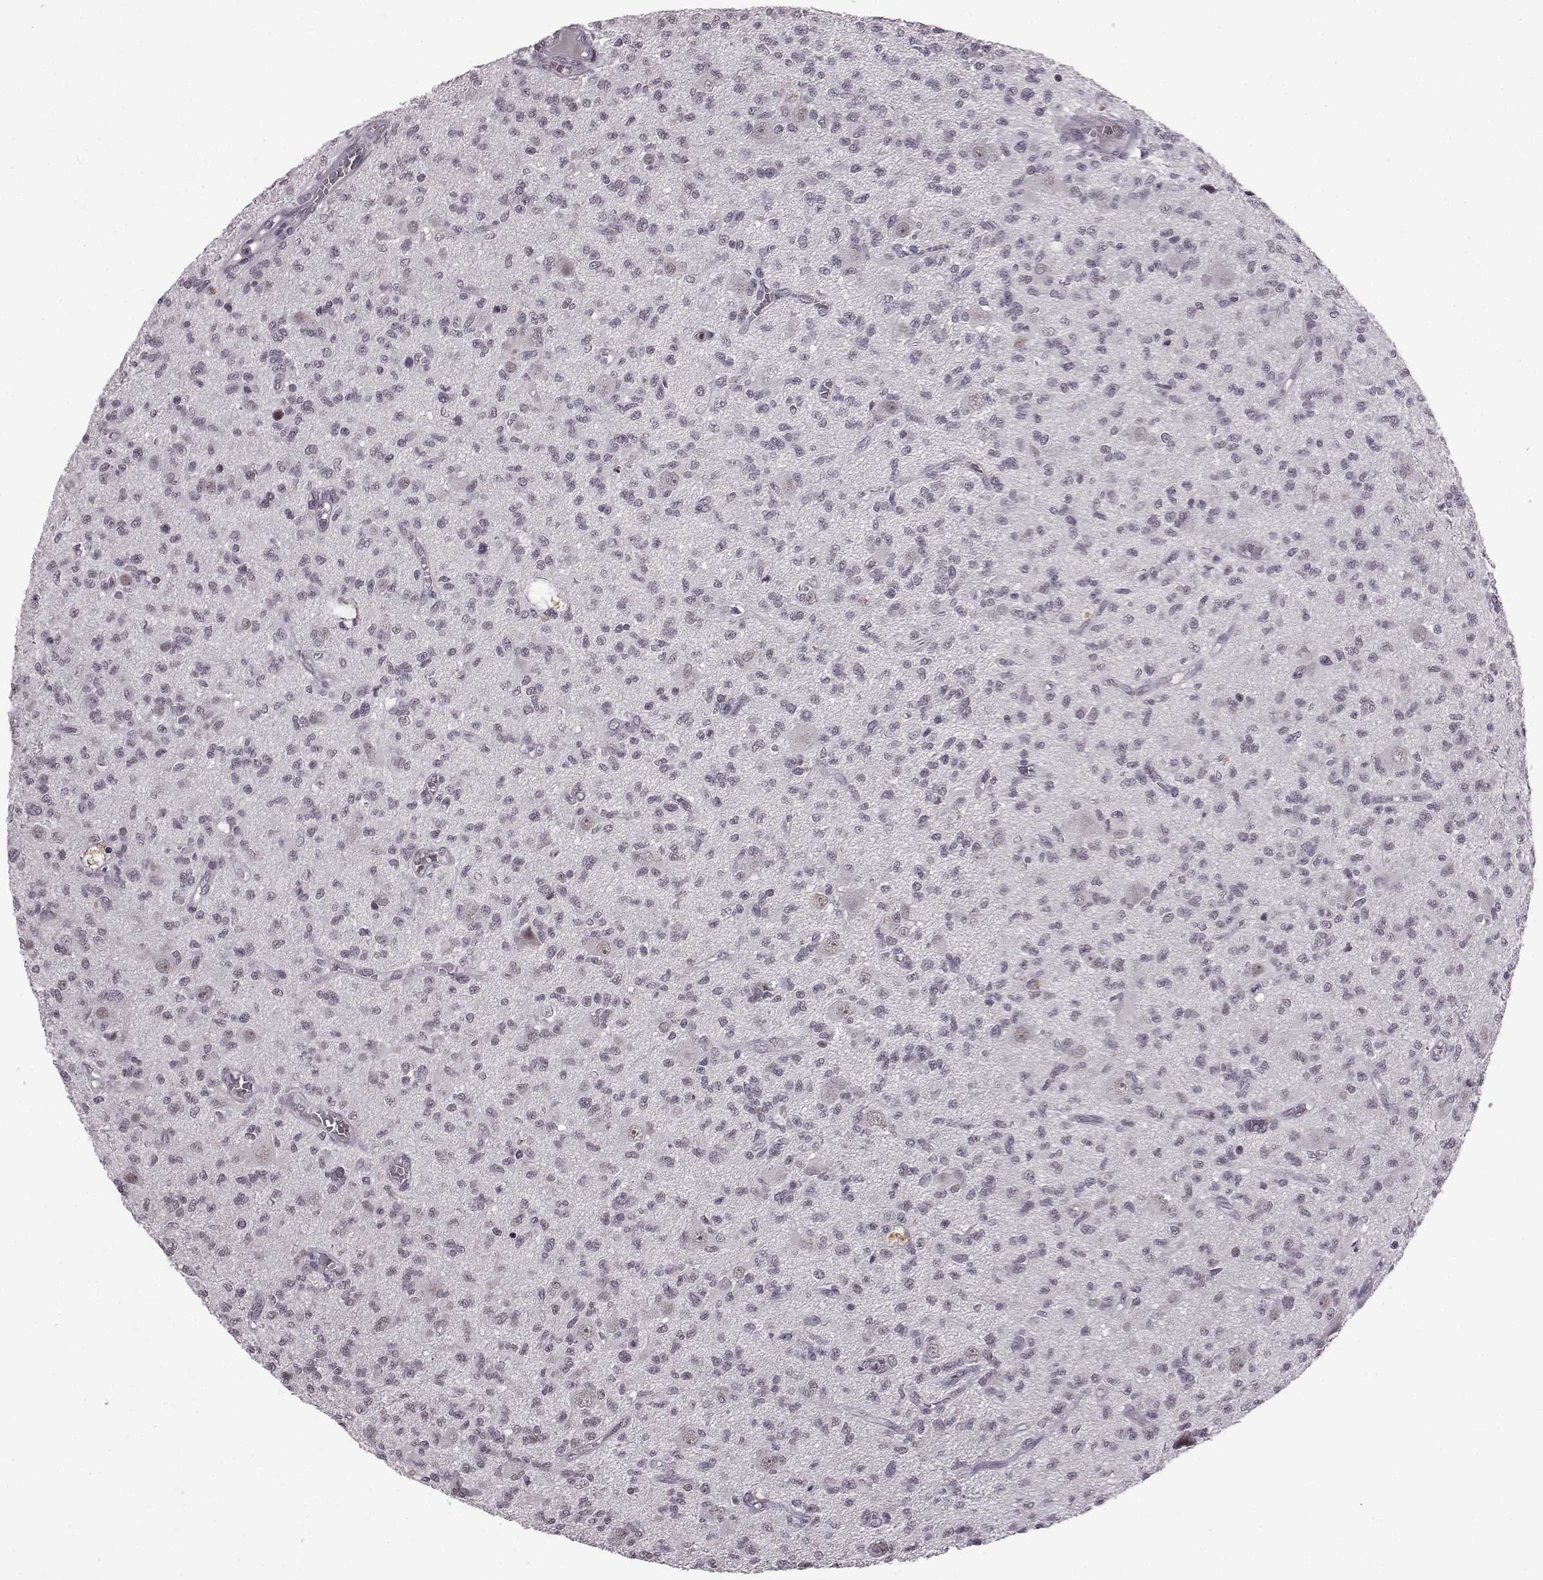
{"staining": {"intensity": "negative", "quantity": "none", "location": "none"}, "tissue": "glioma", "cell_type": "Tumor cells", "image_type": "cancer", "snomed": [{"axis": "morphology", "description": "Glioma, malignant, Low grade"}, {"axis": "topography", "description": "Brain"}], "caption": "Tumor cells show no significant staining in glioma.", "gene": "SLC28A2", "patient": {"sex": "male", "age": 64}}